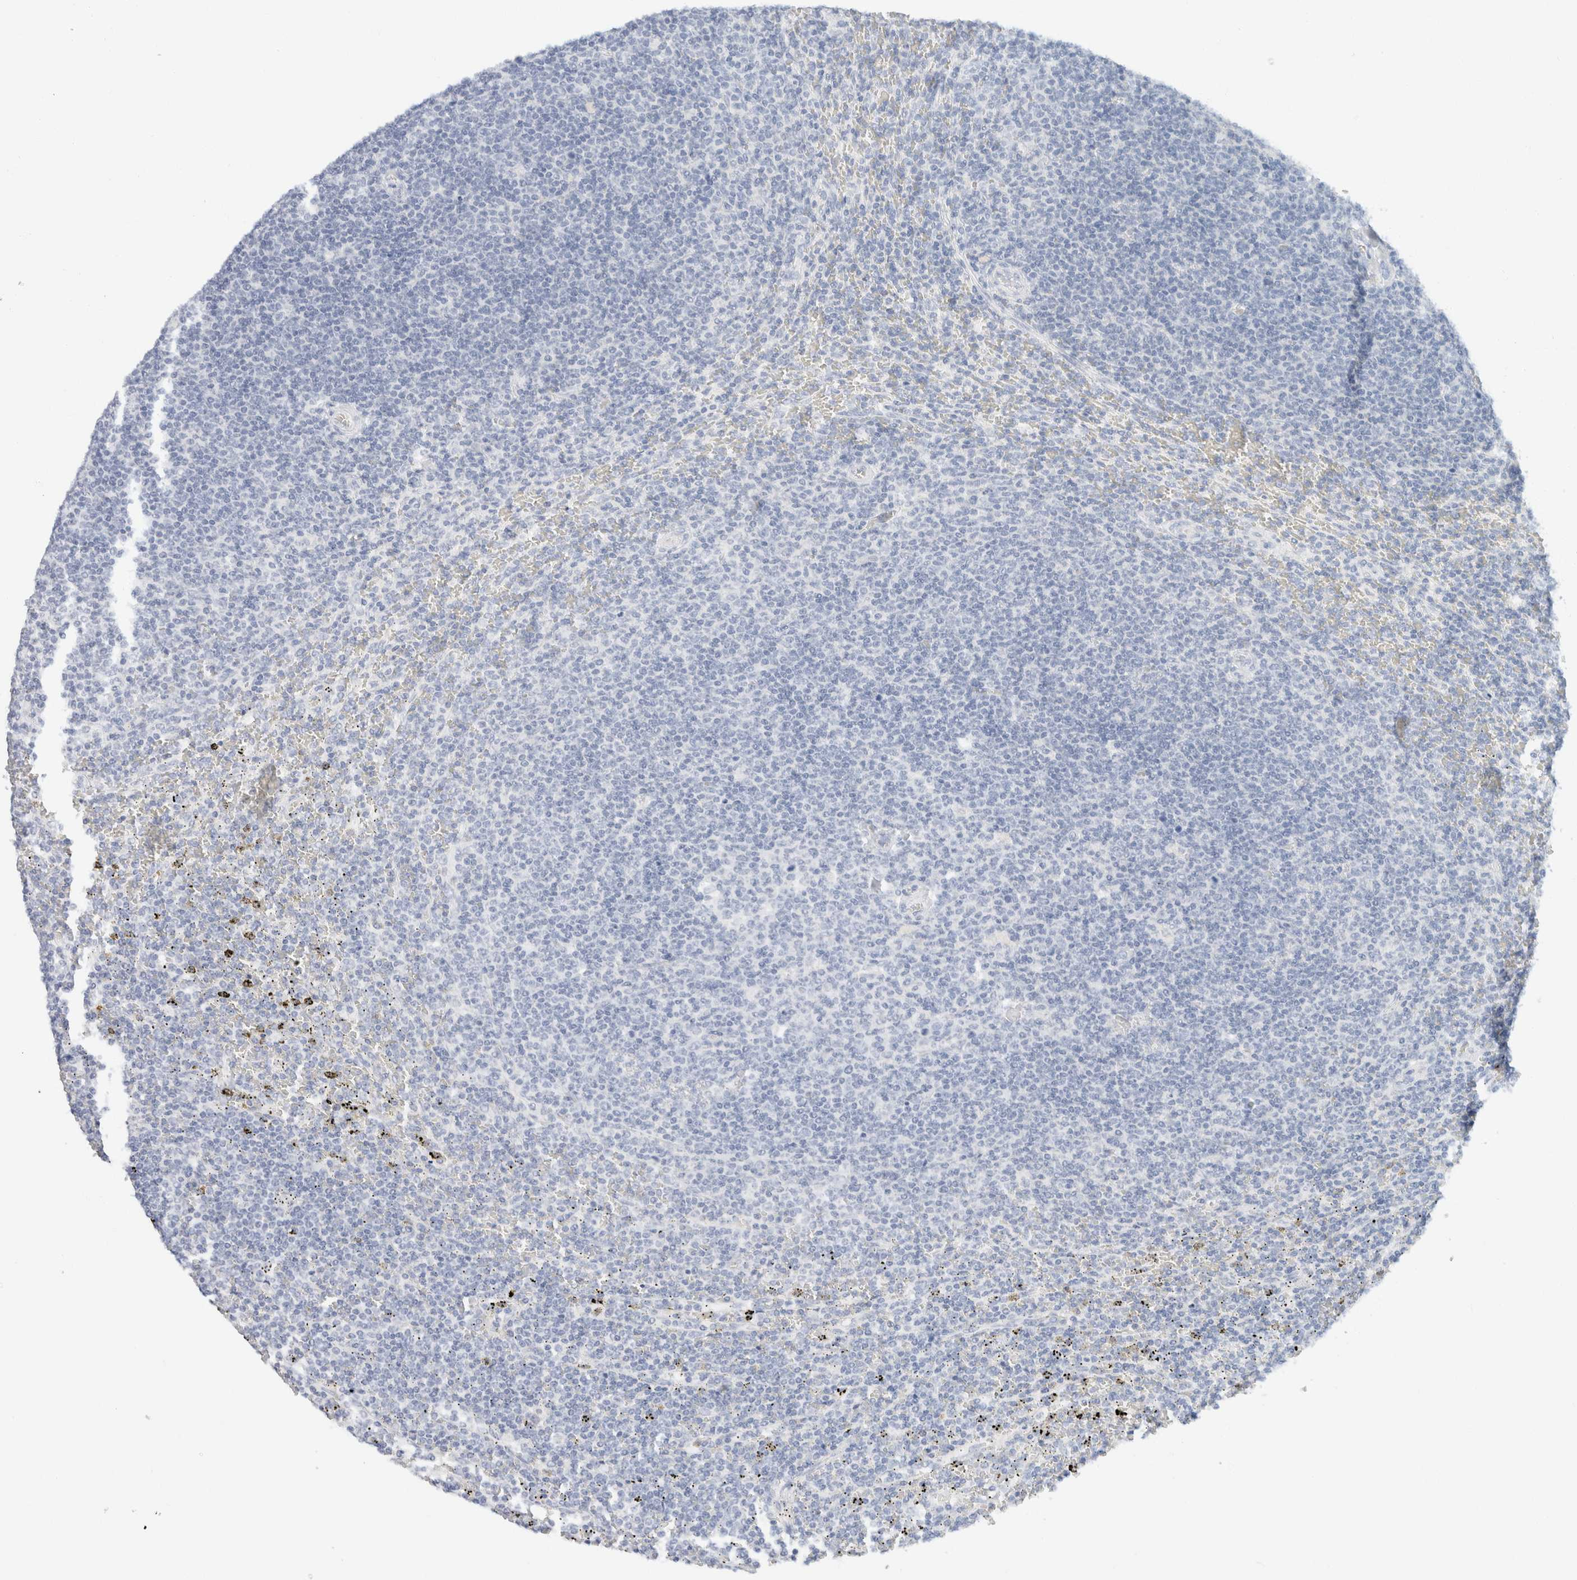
{"staining": {"intensity": "negative", "quantity": "none", "location": "none"}, "tissue": "lymphoma", "cell_type": "Tumor cells", "image_type": "cancer", "snomed": [{"axis": "morphology", "description": "Malignant lymphoma, non-Hodgkin's type, Low grade"}, {"axis": "topography", "description": "Spleen"}], "caption": "This is an immunohistochemistry (IHC) histopathology image of lymphoma. There is no staining in tumor cells.", "gene": "KRT20", "patient": {"sex": "female", "age": 19}}